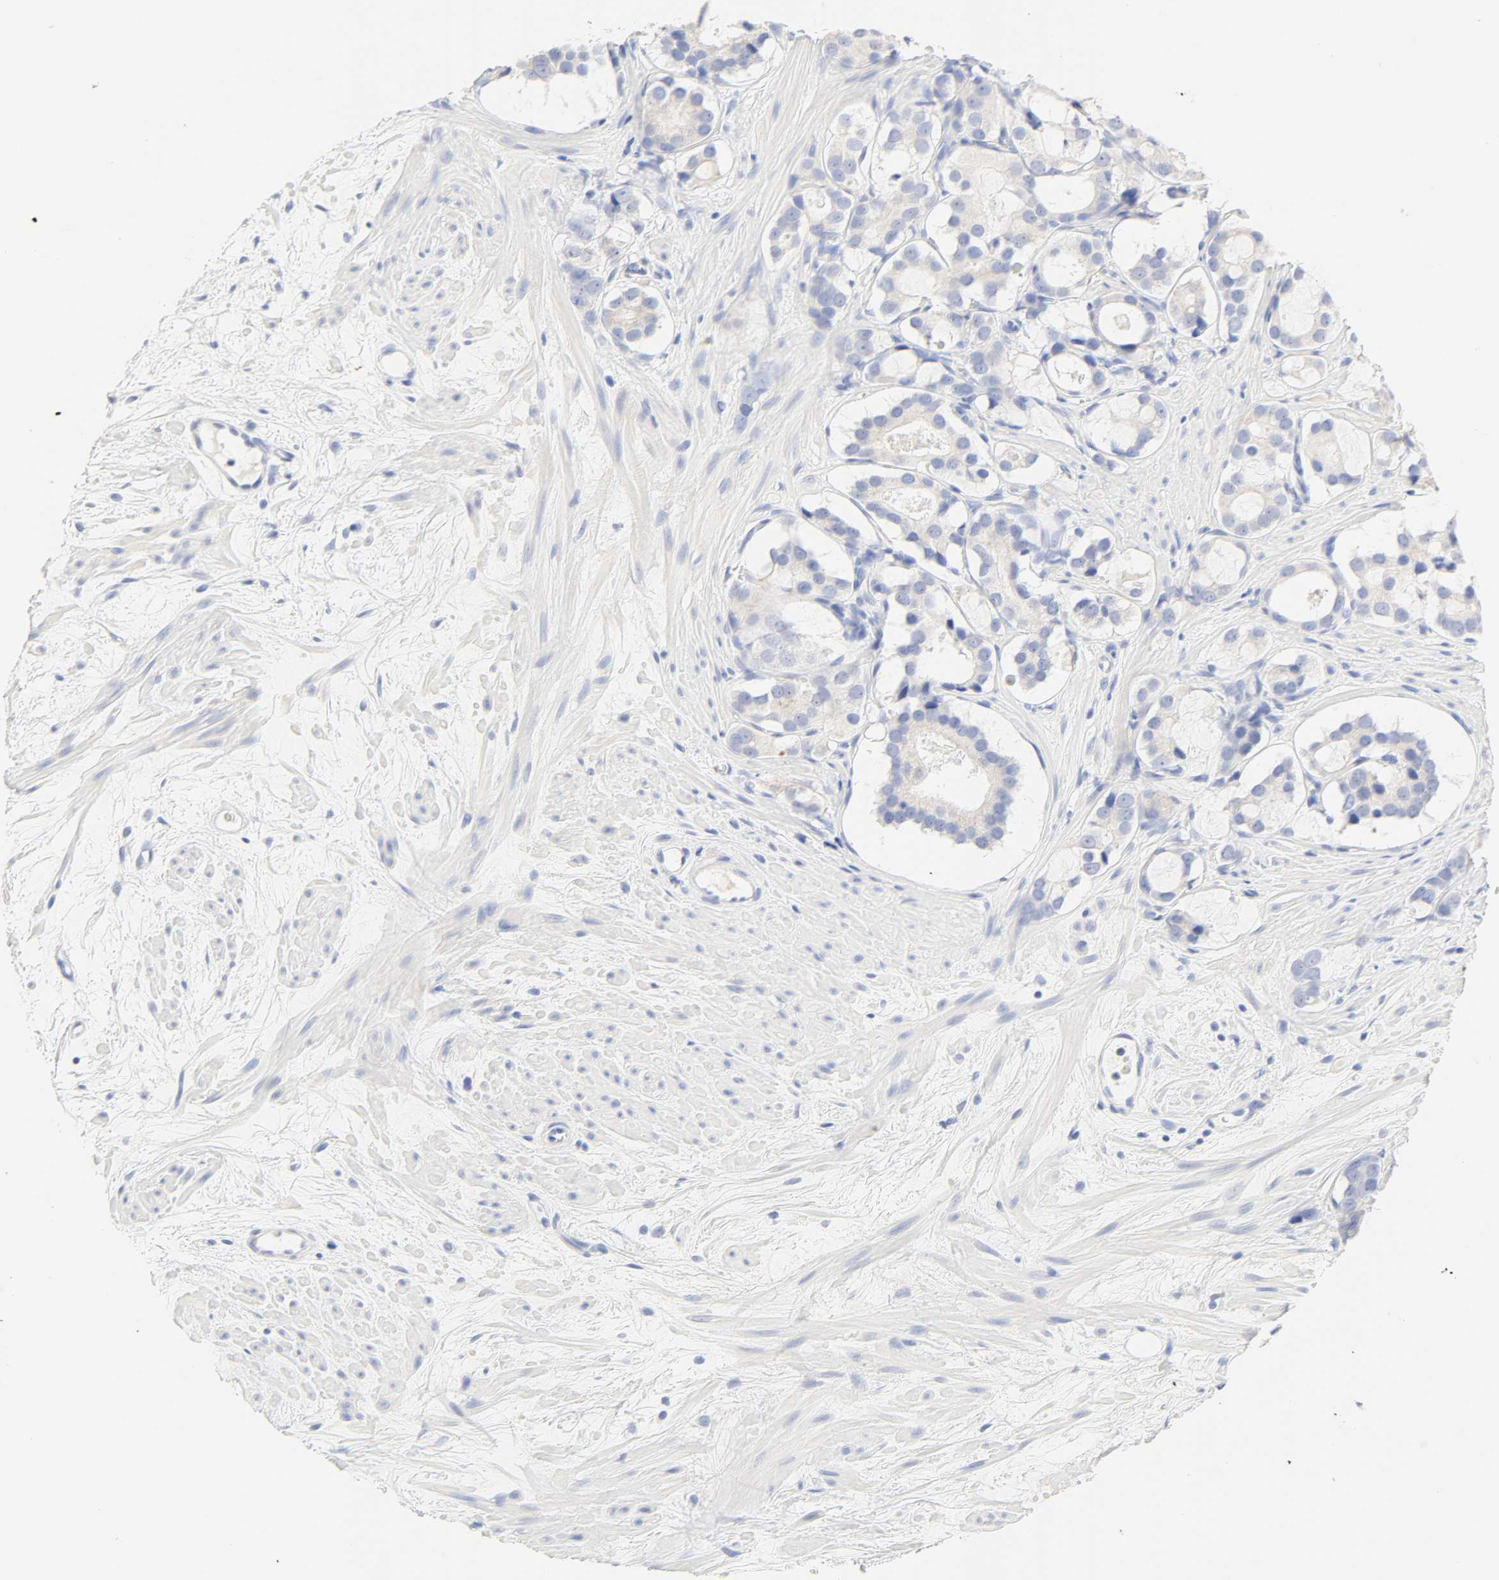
{"staining": {"intensity": "weak", "quantity": "25%-75%", "location": "cytoplasmic/membranous"}, "tissue": "prostate cancer", "cell_type": "Tumor cells", "image_type": "cancer", "snomed": [{"axis": "morphology", "description": "Adenocarcinoma, Low grade"}, {"axis": "topography", "description": "Prostate"}], "caption": "Immunohistochemical staining of prostate low-grade adenocarcinoma exhibits weak cytoplasmic/membranous protein expression in approximately 25%-75% of tumor cells.", "gene": "SLCO1B3", "patient": {"sex": "male", "age": 57}}